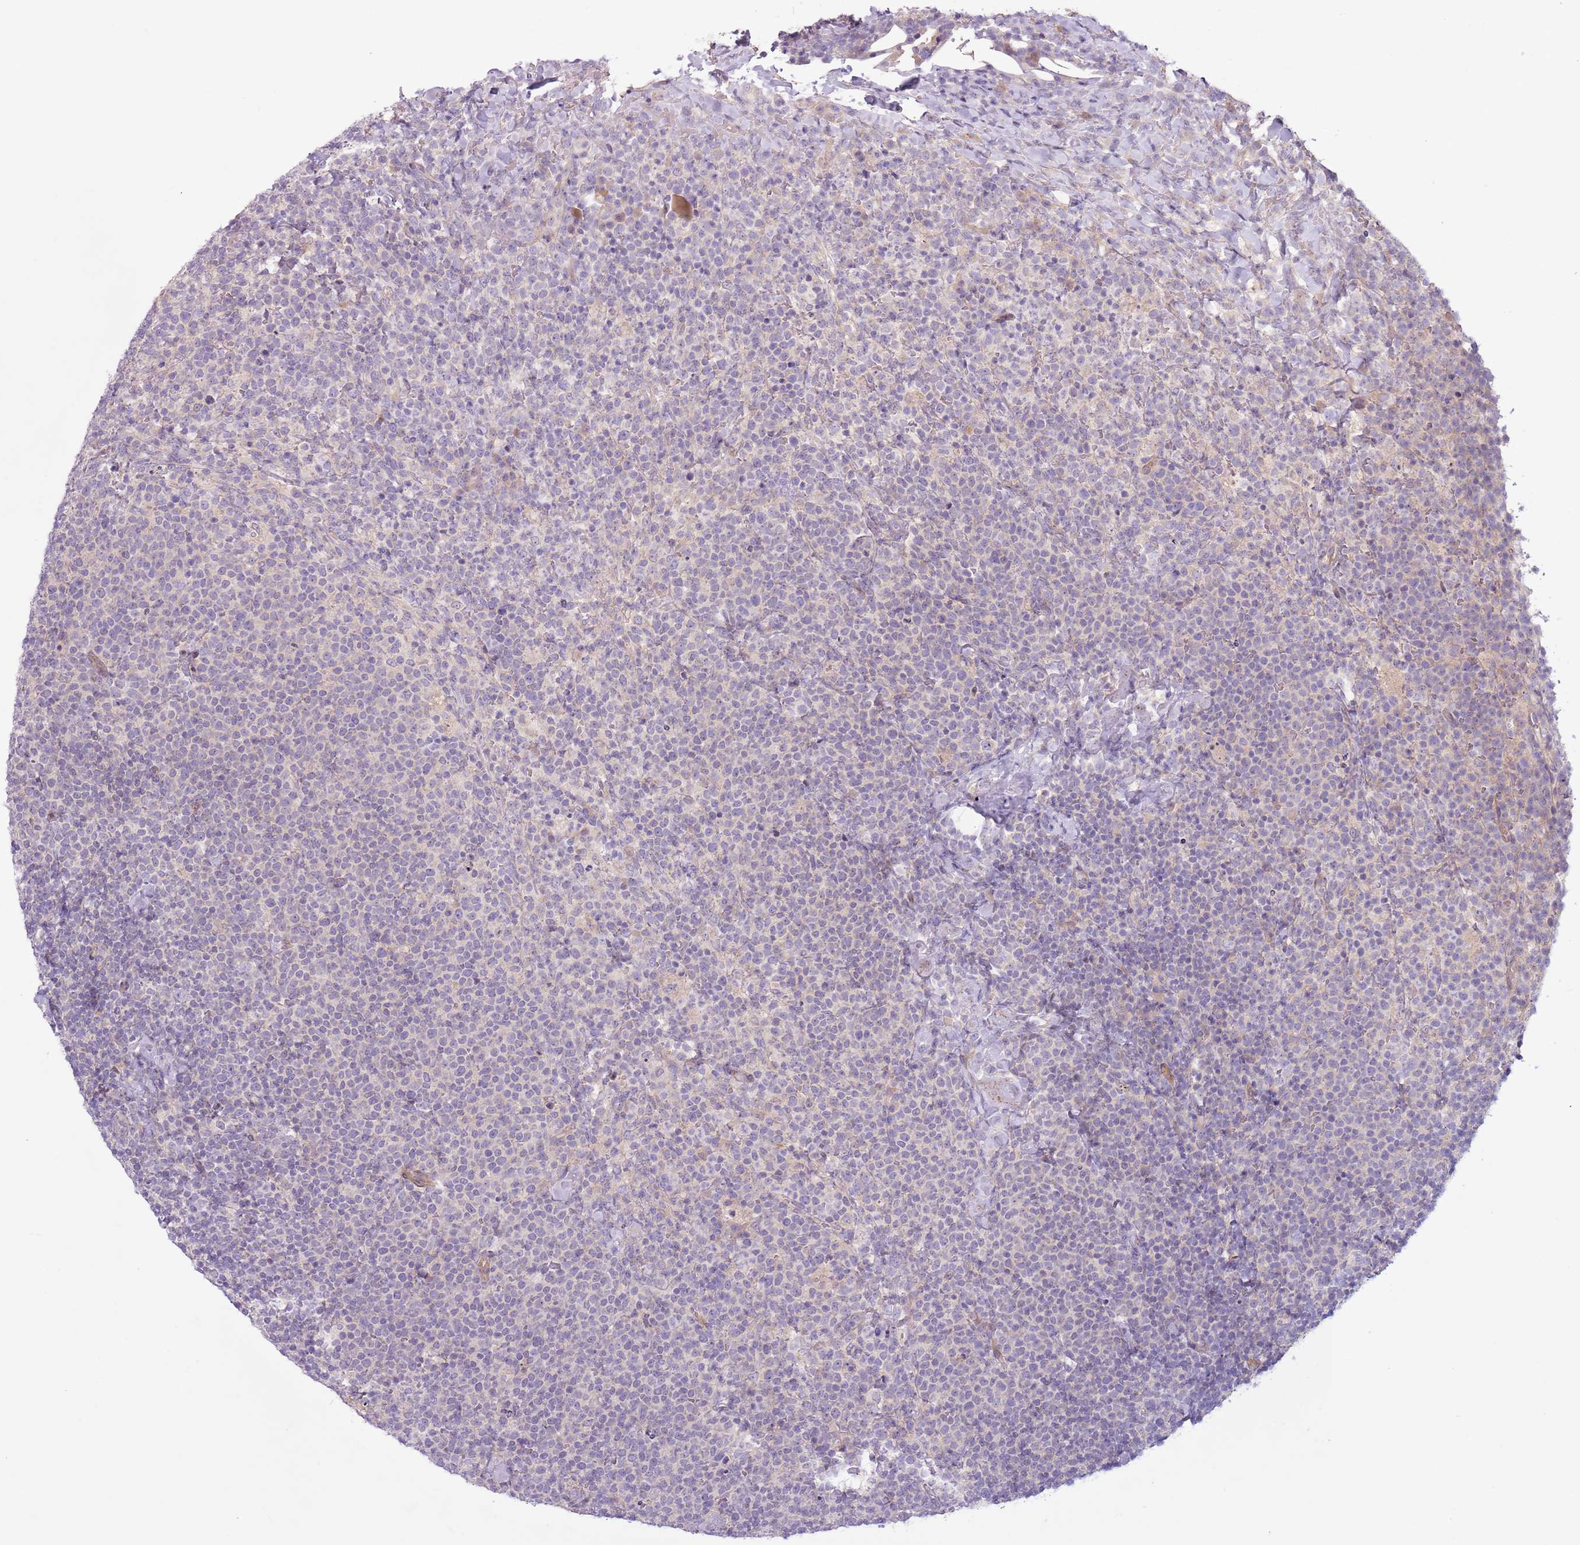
{"staining": {"intensity": "negative", "quantity": "none", "location": "none"}, "tissue": "lymphoma", "cell_type": "Tumor cells", "image_type": "cancer", "snomed": [{"axis": "morphology", "description": "Malignant lymphoma, non-Hodgkin's type, High grade"}, {"axis": "topography", "description": "Lymph node"}], "caption": "Lymphoma was stained to show a protein in brown. There is no significant positivity in tumor cells.", "gene": "MRO", "patient": {"sex": "male", "age": 61}}